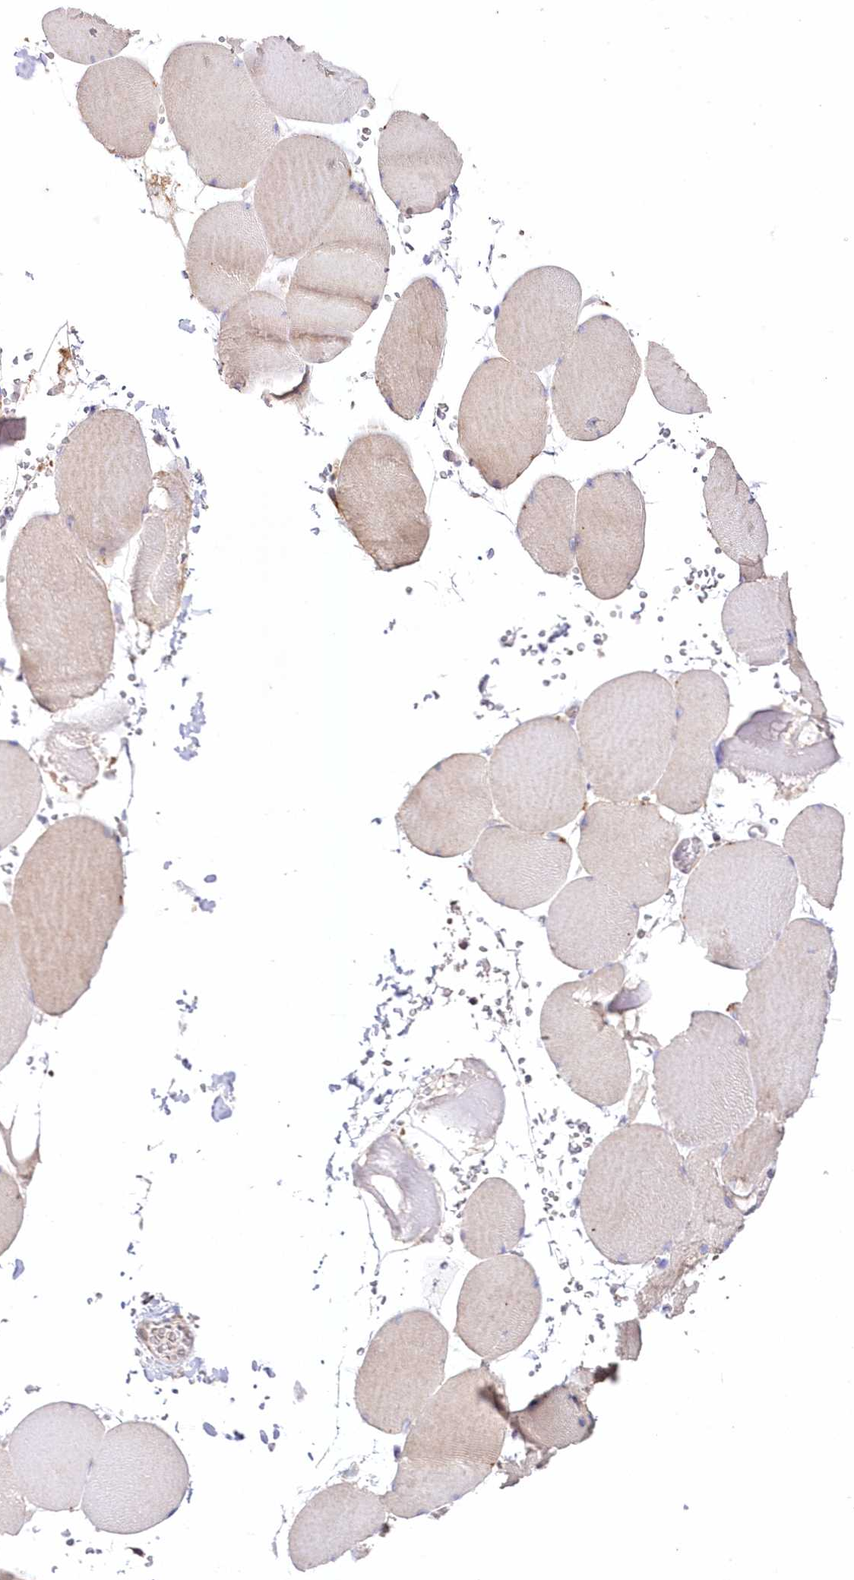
{"staining": {"intensity": "weak", "quantity": "25%-75%", "location": "cytoplasmic/membranous"}, "tissue": "skeletal muscle", "cell_type": "Myocytes", "image_type": "normal", "snomed": [{"axis": "morphology", "description": "Normal tissue, NOS"}, {"axis": "topography", "description": "Skeletal muscle"}, {"axis": "topography", "description": "Head-Neck"}], "caption": "This image displays immunohistochemistry (IHC) staining of unremarkable skeletal muscle, with low weak cytoplasmic/membranous expression in about 25%-75% of myocytes.", "gene": "ARFGEF3", "patient": {"sex": "male", "age": 66}}